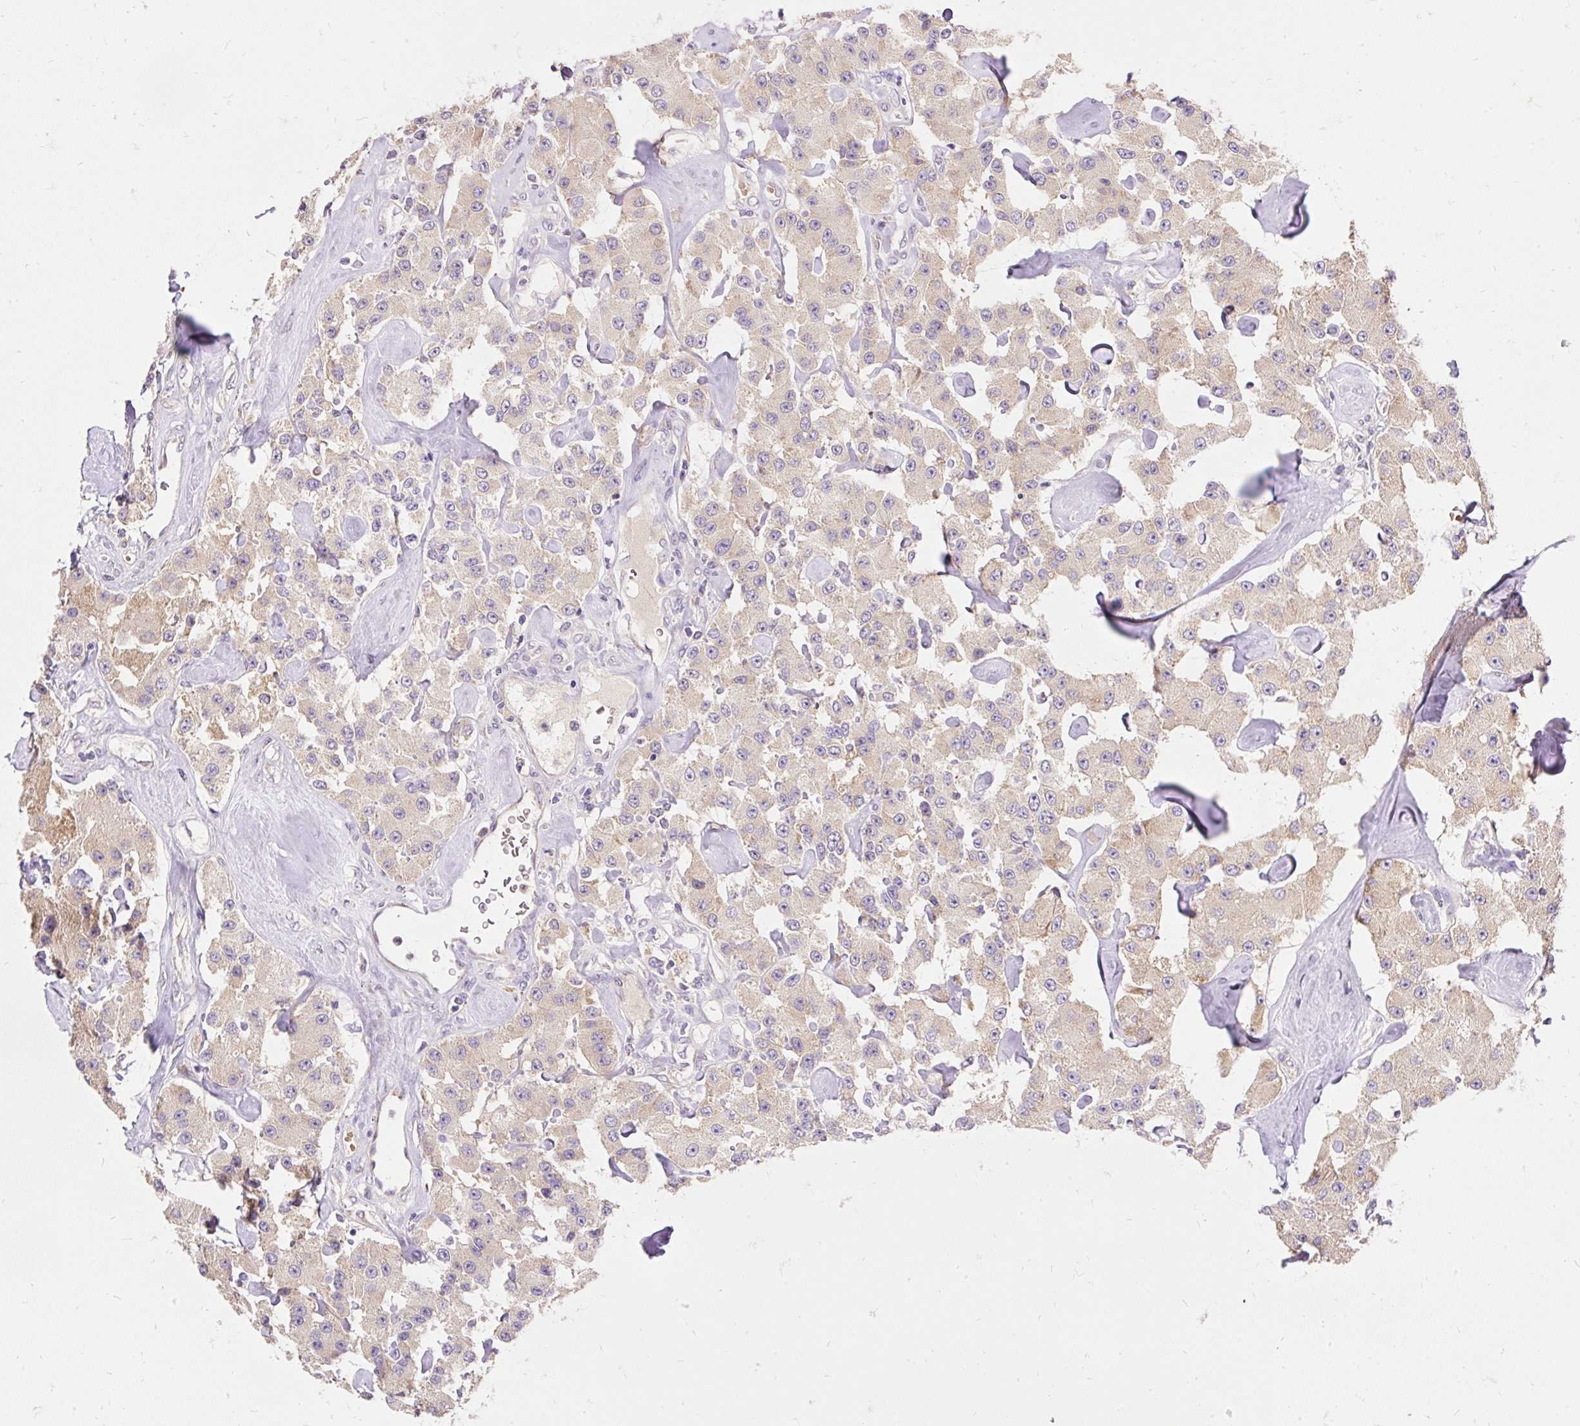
{"staining": {"intensity": "weak", "quantity": "<25%", "location": "cytoplasmic/membranous"}, "tissue": "carcinoid", "cell_type": "Tumor cells", "image_type": "cancer", "snomed": [{"axis": "morphology", "description": "Carcinoid, malignant, NOS"}, {"axis": "topography", "description": "Pancreas"}], "caption": "Tumor cells show no significant protein expression in carcinoid.", "gene": "SEC63", "patient": {"sex": "male", "age": 41}}